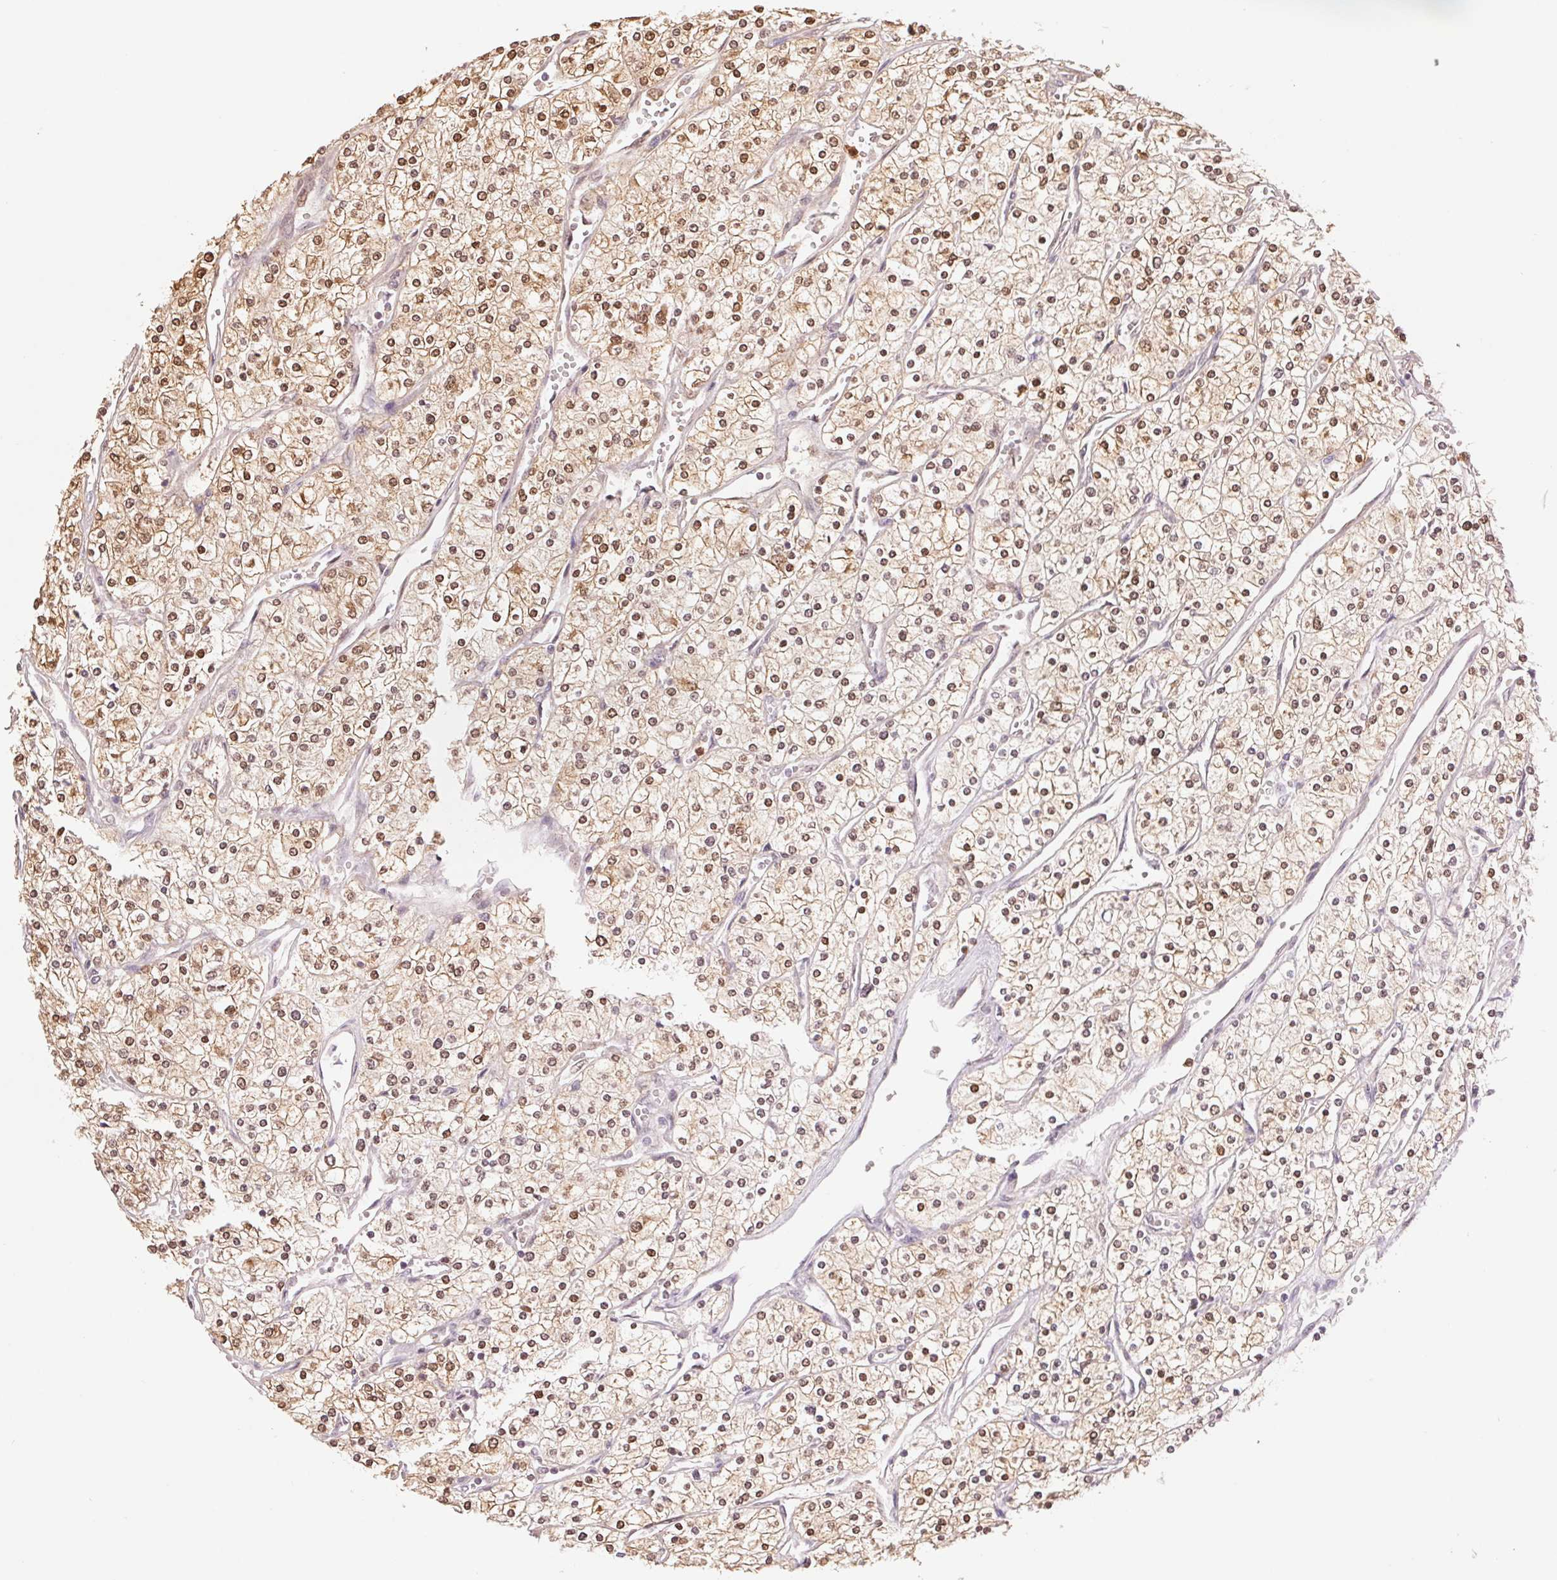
{"staining": {"intensity": "moderate", "quantity": ">75%", "location": "cytoplasmic/membranous,nuclear"}, "tissue": "renal cancer", "cell_type": "Tumor cells", "image_type": "cancer", "snomed": [{"axis": "morphology", "description": "Adenocarcinoma, NOS"}, {"axis": "topography", "description": "Kidney"}], "caption": "Brown immunohistochemical staining in adenocarcinoma (renal) shows moderate cytoplasmic/membranous and nuclear staining in approximately >75% of tumor cells.", "gene": "CDC123", "patient": {"sex": "male", "age": 80}}